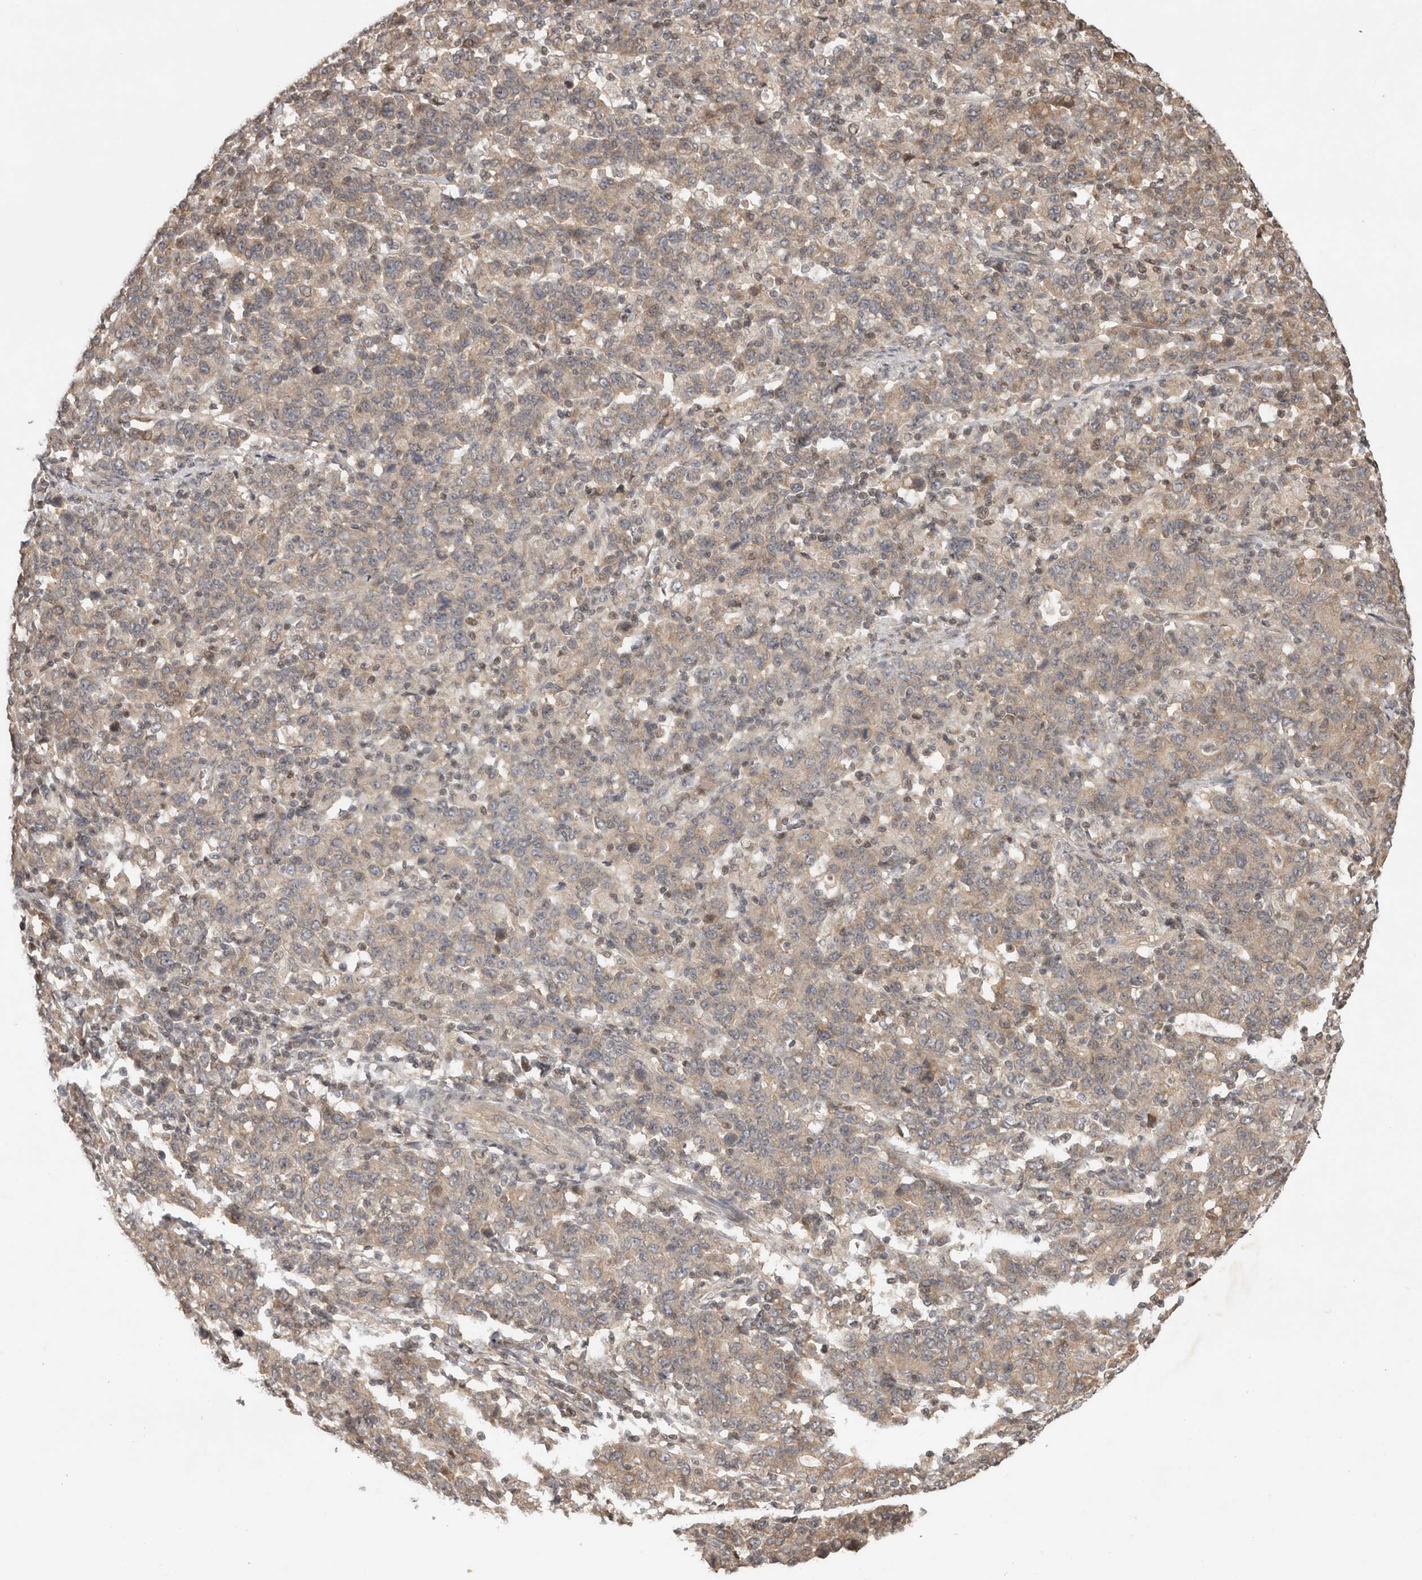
{"staining": {"intensity": "weak", "quantity": ">75%", "location": "cytoplasmic/membranous"}, "tissue": "stomach cancer", "cell_type": "Tumor cells", "image_type": "cancer", "snomed": [{"axis": "morphology", "description": "Adenocarcinoma, NOS"}, {"axis": "topography", "description": "Stomach, upper"}], "caption": "Protein staining shows weak cytoplasmic/membranous expression in approximately >75% of tumor cells in stomach adenocarcinoma.", "gene": "EIF2AK1", "patient": {"sex": "male", "age": 69}}